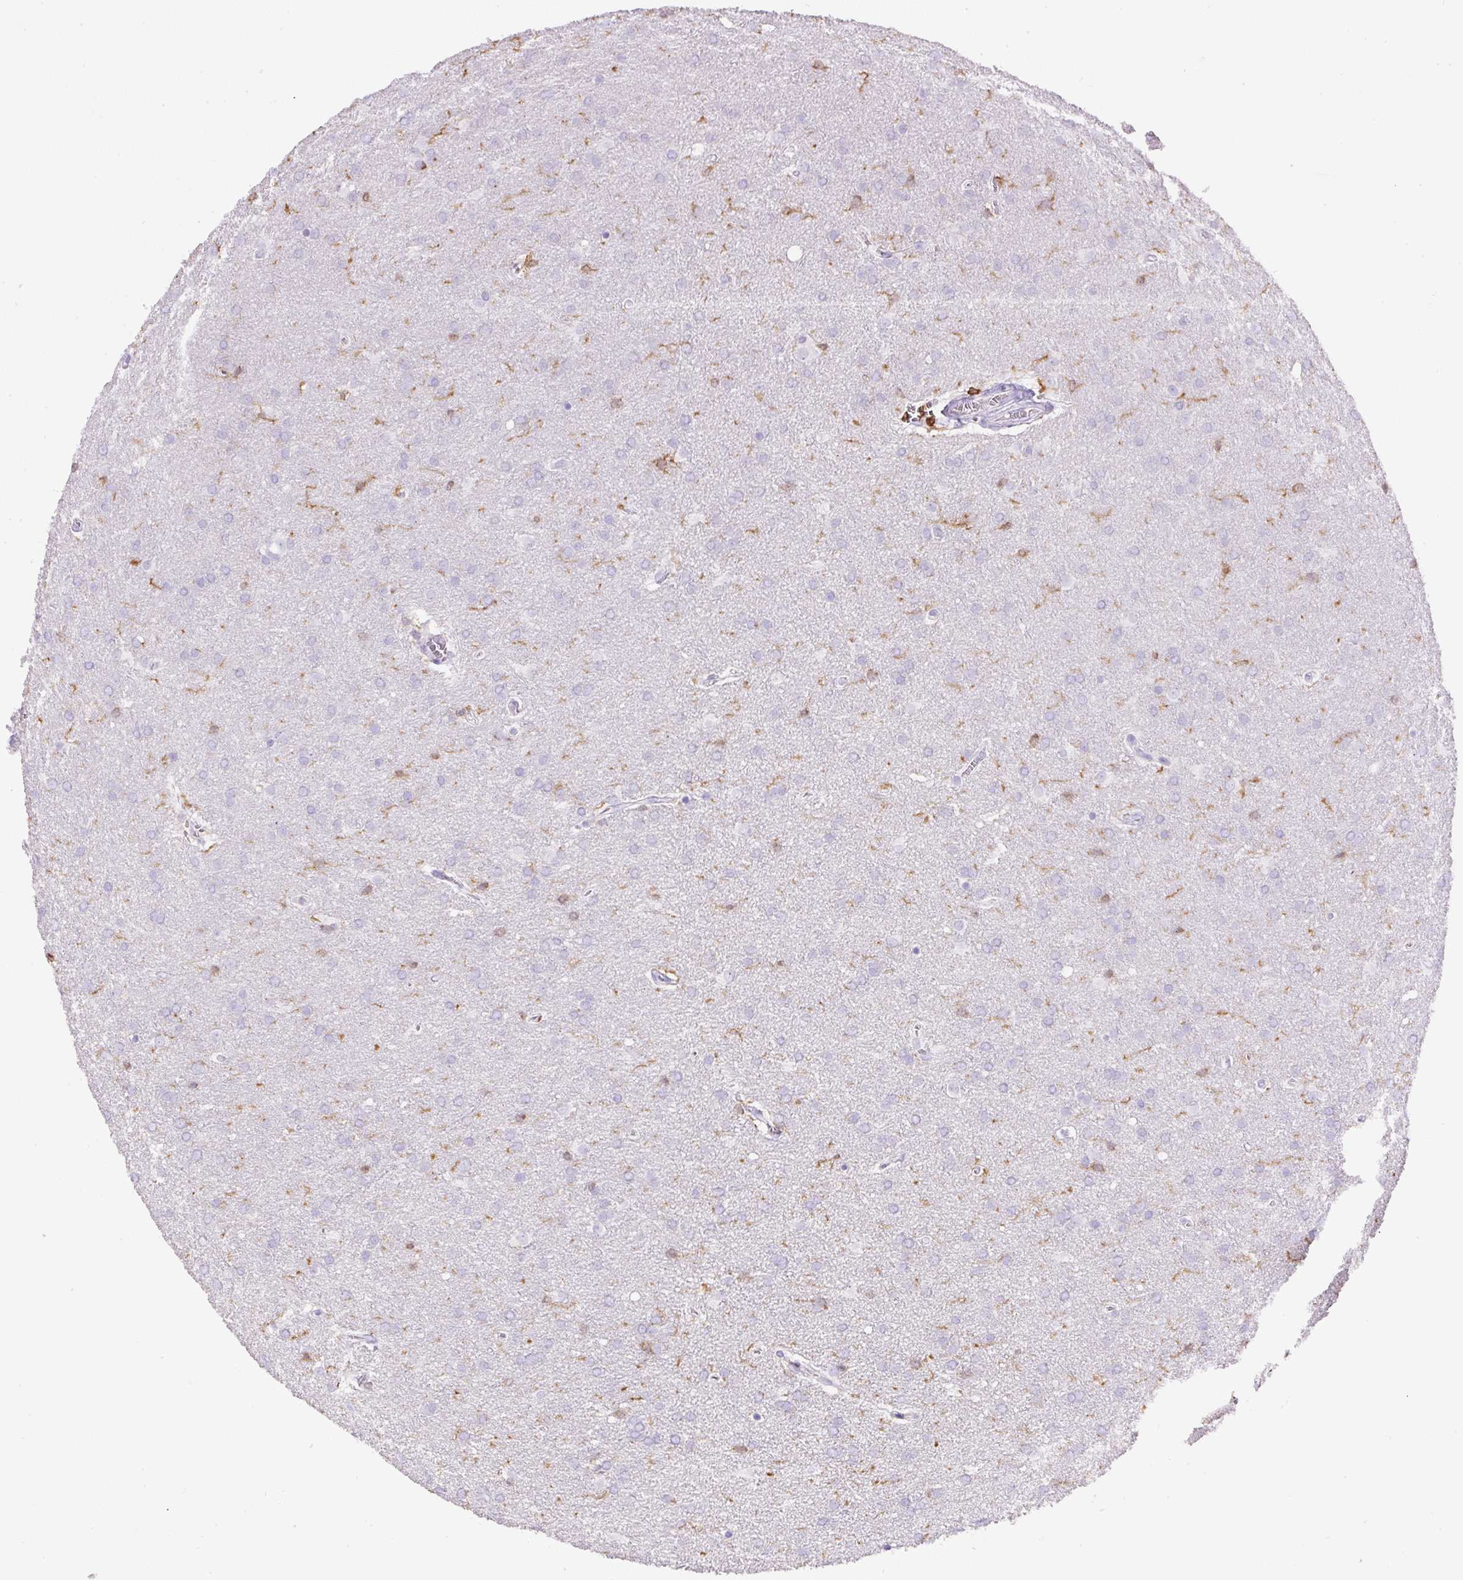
{"staining": {"intensity": "negative", "quantity": "none", "location": "none"}, "tissue": "glioma", "cell_type": "Tumor cells", "image_type": "cancer", "snomed": [{"axis": "morphology", "description": "Glioma, malignant, Low grade"}, {"axis": "topography", "description": "Brain"}], "caption": "This is an immunohistochemistry image of human low-grade glioma (malignant). There is no expression in tumor cells.", "gene": "FAM228B", "patient": {"sex": "female", "age": 32}}